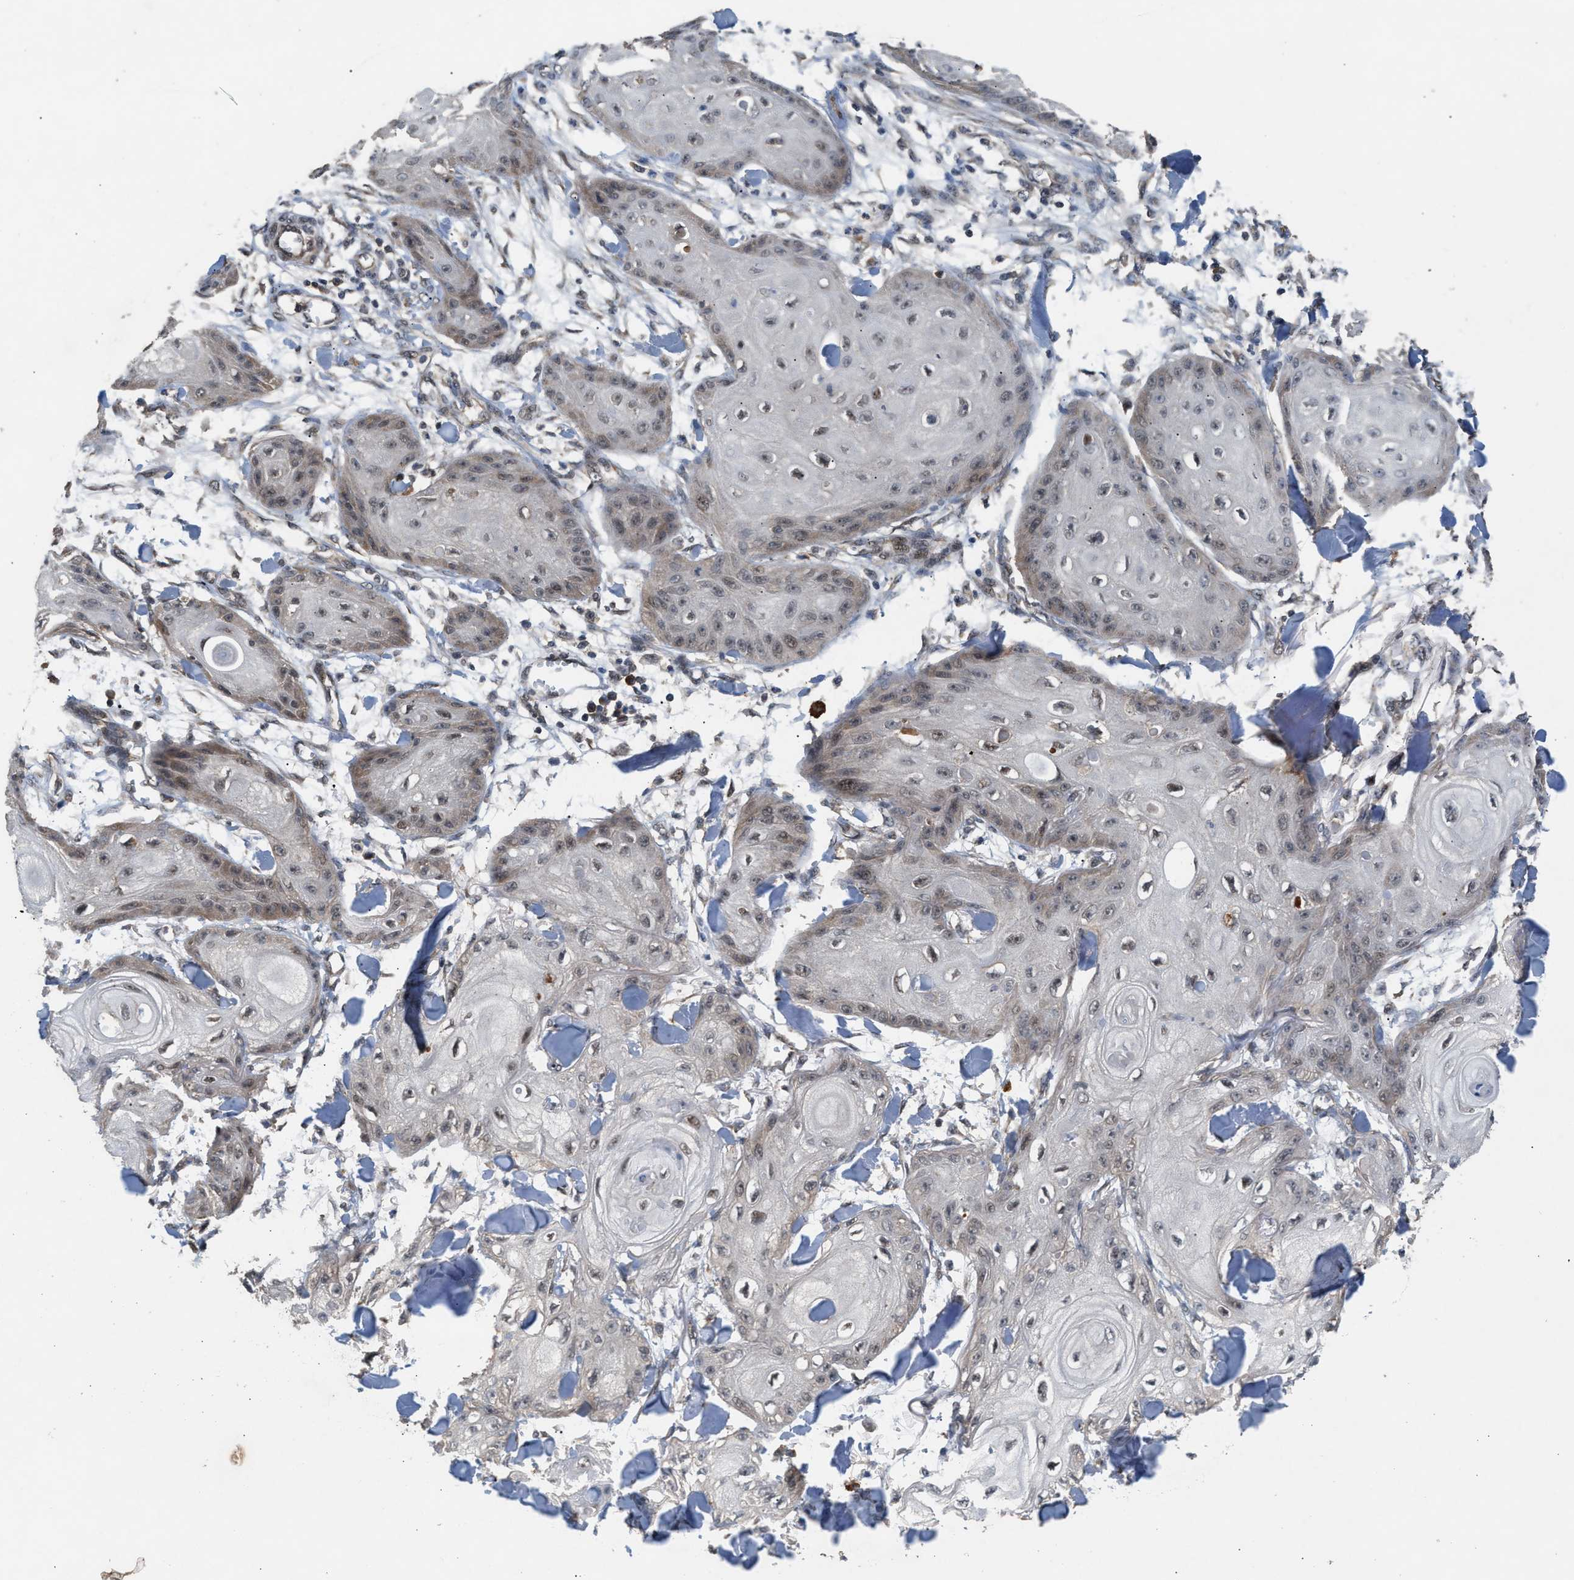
{"staining": {"intensity": "weak", "quantity": "25%-75%", "location": "nuclear"}, "tissue": "skin cancer", "cell_type": "Tumor cells", "image_type": "cancer", "snomed": [{"axis": "morphology", "description": "Squamous cell carcinoma, NOS"}, {"axis": "topography", "description": "Skin"}], "caption": "High-power microscopy captured an immunohistochemistry photomicrograph of skin cancer, revealing weak nuclear positivity in approximately 25%-75% of tumor cells. The staining was performed using DAB (3,3'-diaminobenzidine) to visualize the protein expression in brown, while the nuclei were stained in blue with hematoxylin (Magnification: 20x).", "gene": "RUSC2", "patient": {"sex": "male", "age": 74}}